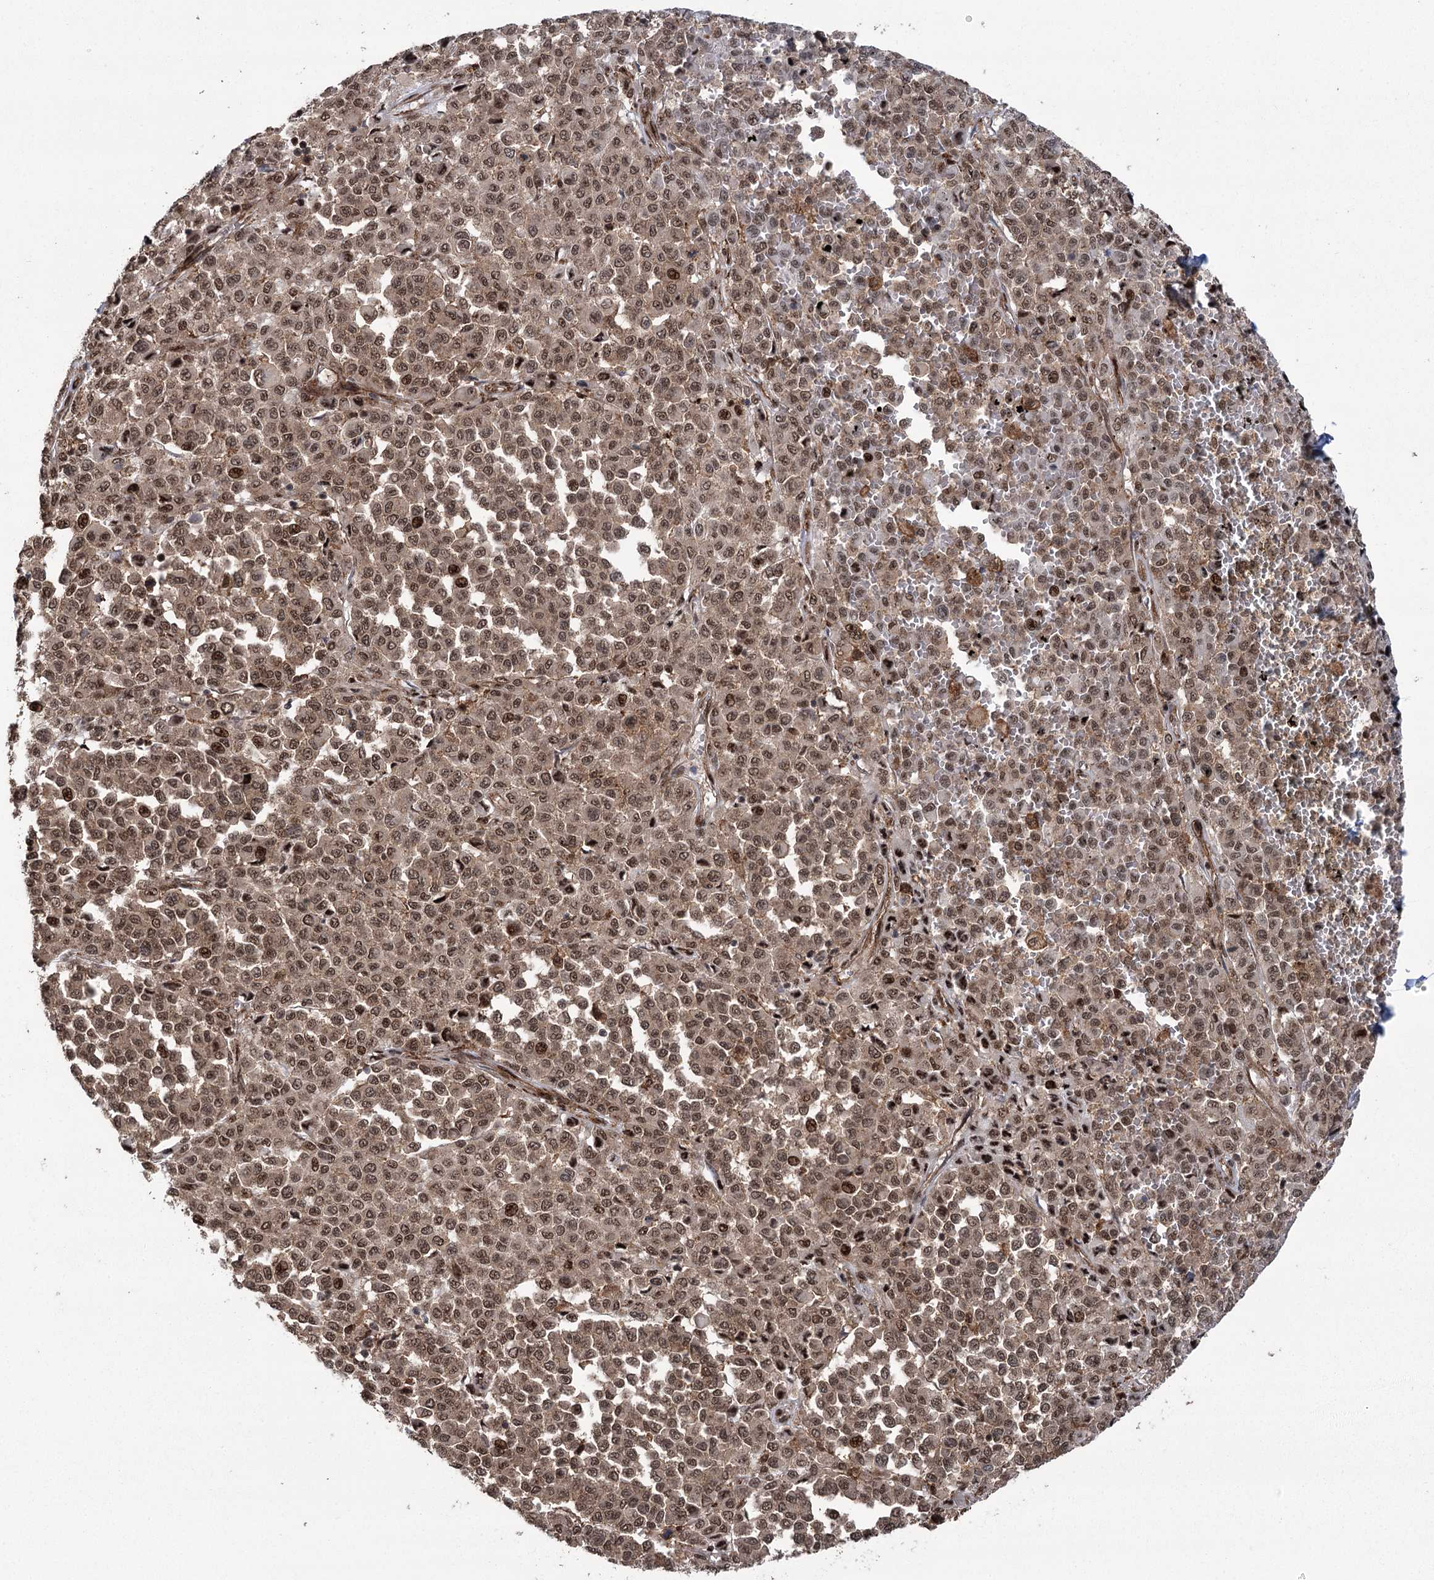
{"staining": {"intensity": "moderate", "quantity": ">75%", "location": "cytoplasmic/membranous,nuclear"}, "tissue": "melanoma", "cell_type": "Tumor cells", "image_type": "cancer", "snomed": [{"axis": "morphology", "description": "Malignant melanoma, Metastatic site"}, {"axis": "topography", "description": "Pancreas"}], "caption": "About >75% of tumor cells in malignant melanoma (metastatic site) display moderate cytoplasmic/membranous and nuclear protein staining as visualized by brown immunohistochemical staining.", "gene": "PARM1", "patient": {"sex": "female", "age": 30}}